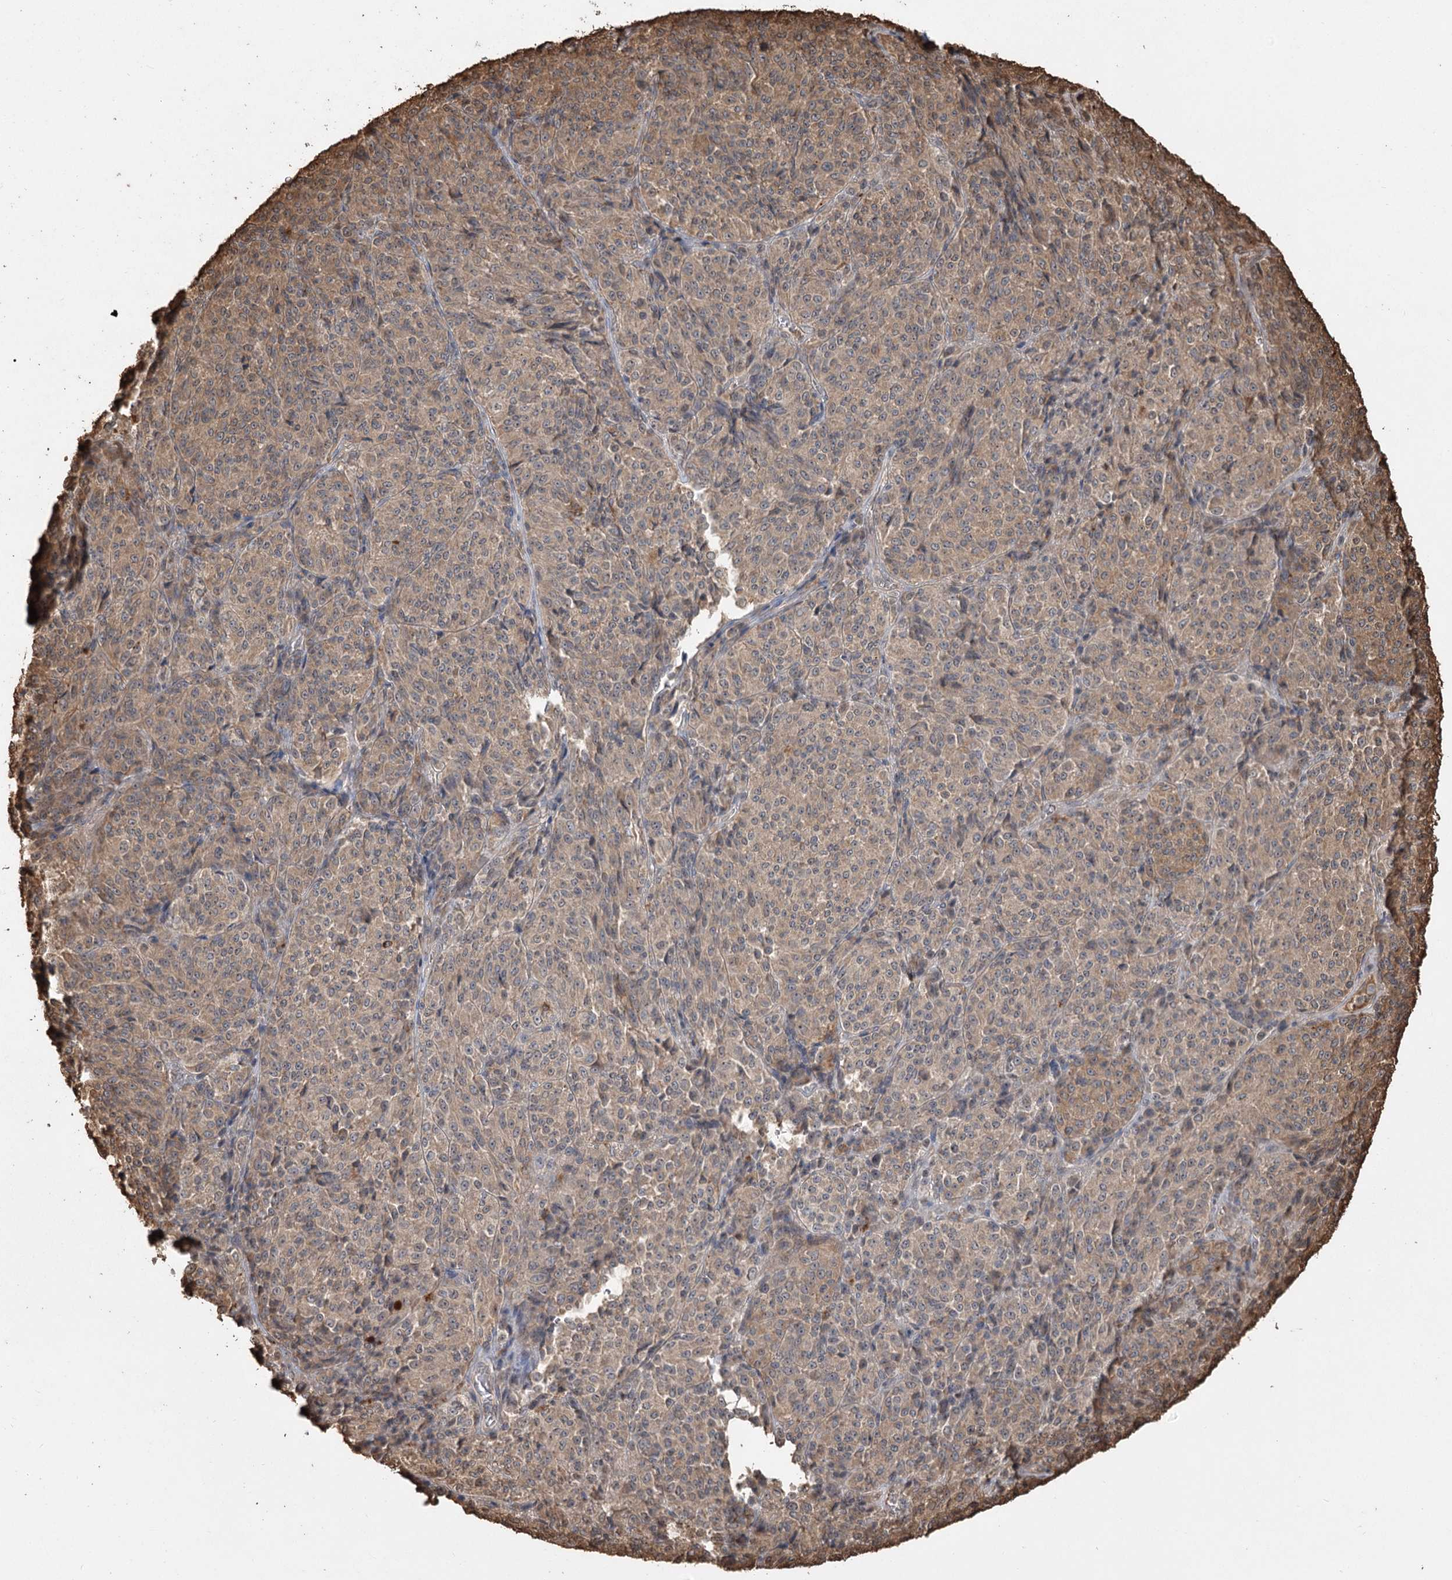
{"staining": {"intensity": "weak", "quantity": ">75%", "location": "cytoplasmic/membranous"}, "tissue": "melanoma", "cell_type": "Tumor cells", "image_type": "cancer", "snomed": [{"axis": "morphology", "description": "Malignant melanoma, Metastatic site"}, {"axis": "topography", "description": "Brain"}], "caption": "This micrograph demonstrates malignant melanoma (metastatic site) stained with immunohistochemistry (IHC) to label a protein in brown. The cytoplasmic/membranous of tumor cells show weak positivity for the protein. Nuclei are counter-stained blue.", "gene": "PLCH1", "patient": {"sex": "female", "age": 56}}